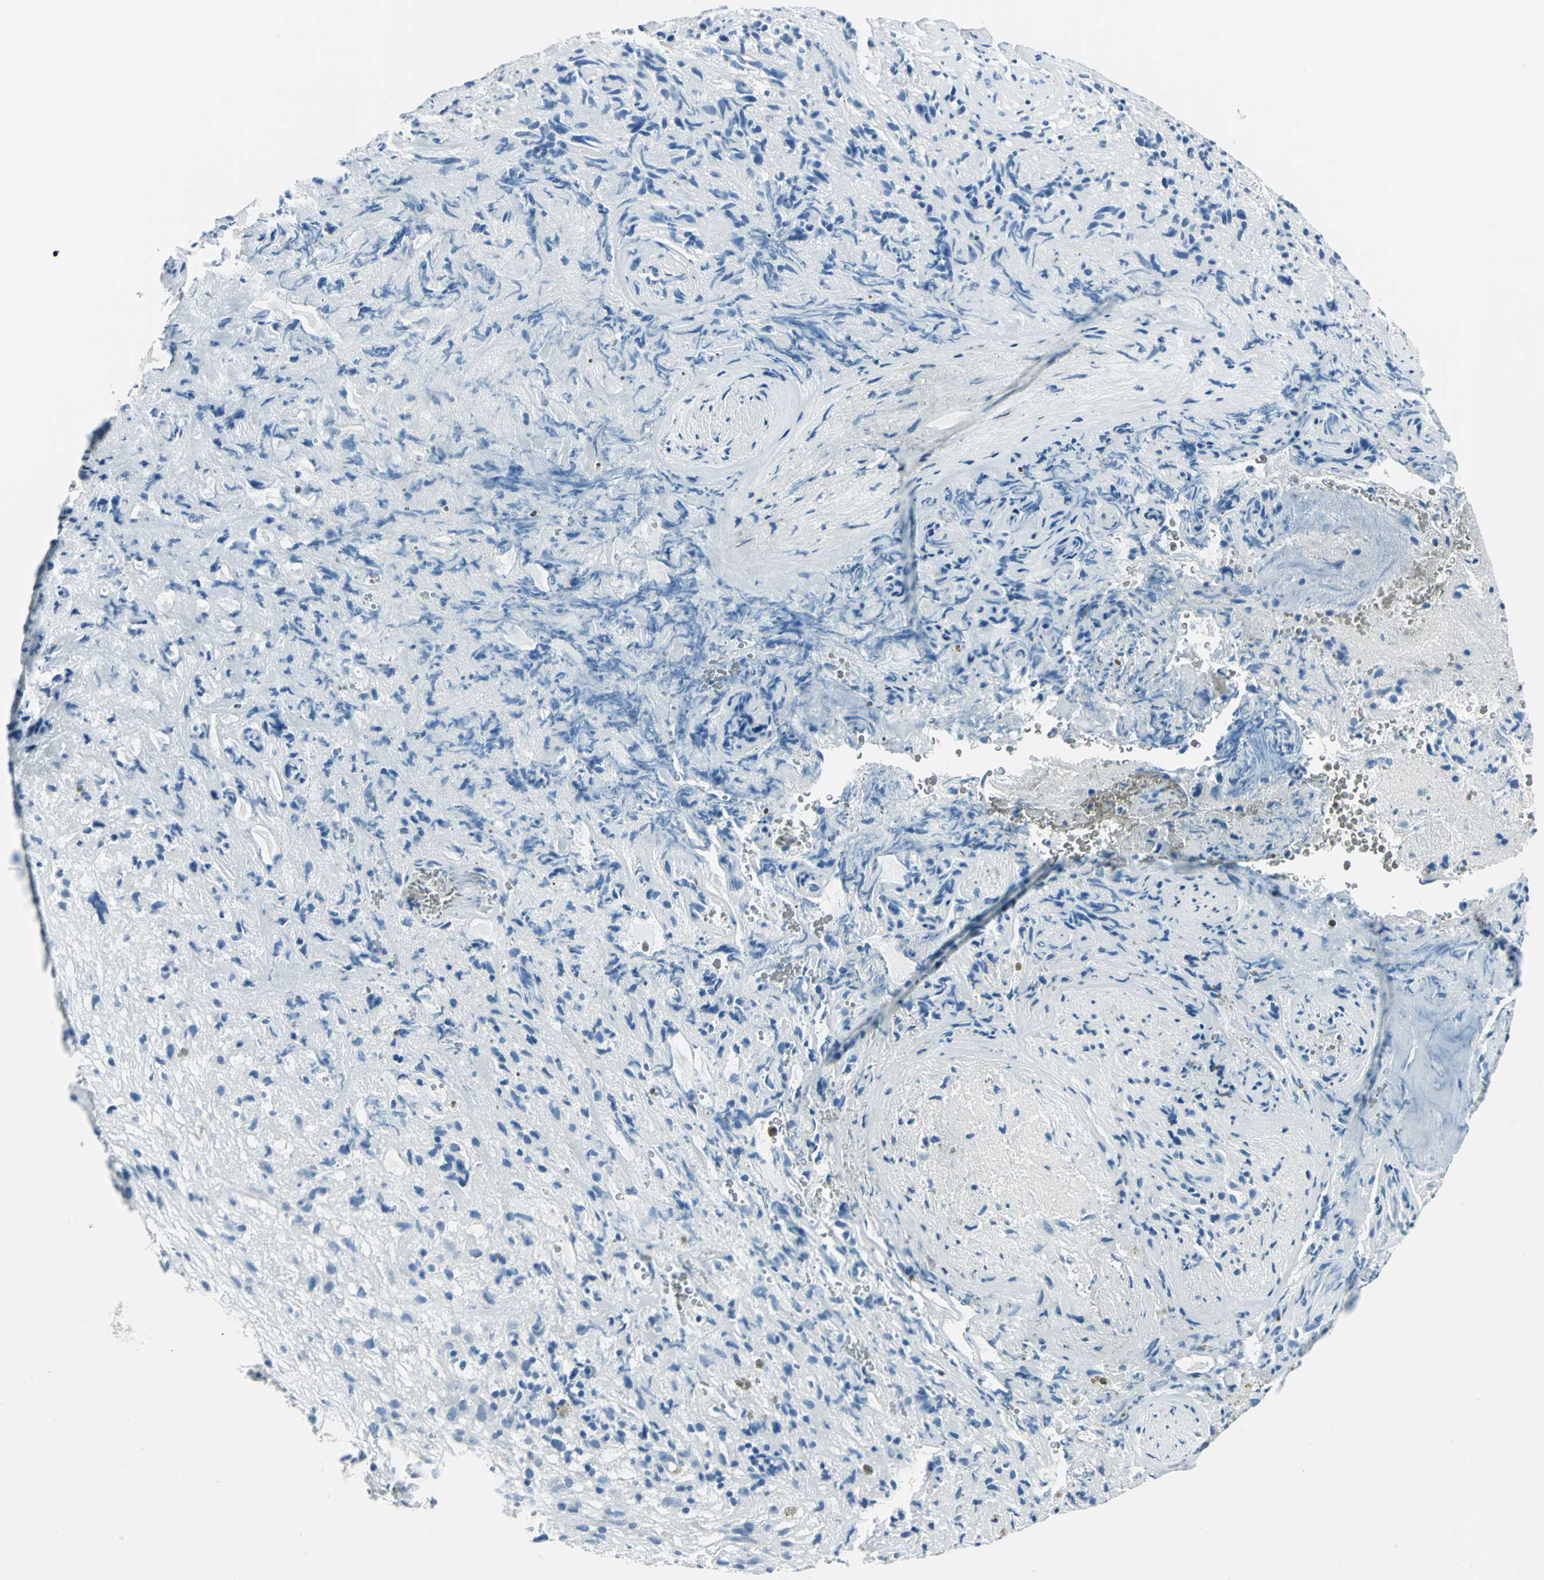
{"staining": {"intensity": "negative", "quantity": "none", "location": "none"}, "tissue": "glioma", "cell_type": "Tumor cells", "image_type": "cancer", "snomed": [{"axis": "morphology", "description": "Normal tissue, NOS"}, {"axis": "morphology", "description": "Glioma, malignant, High grade"}, {"axis": "topography", "description": "Cerebral cortex"}], "caption": "An image of malignant glioma (high-grade) stained for a protein reveals no brown staining in tumor cells.", "gene": "AKR1A1", "patient": {"sex": "male", "age": 75}}